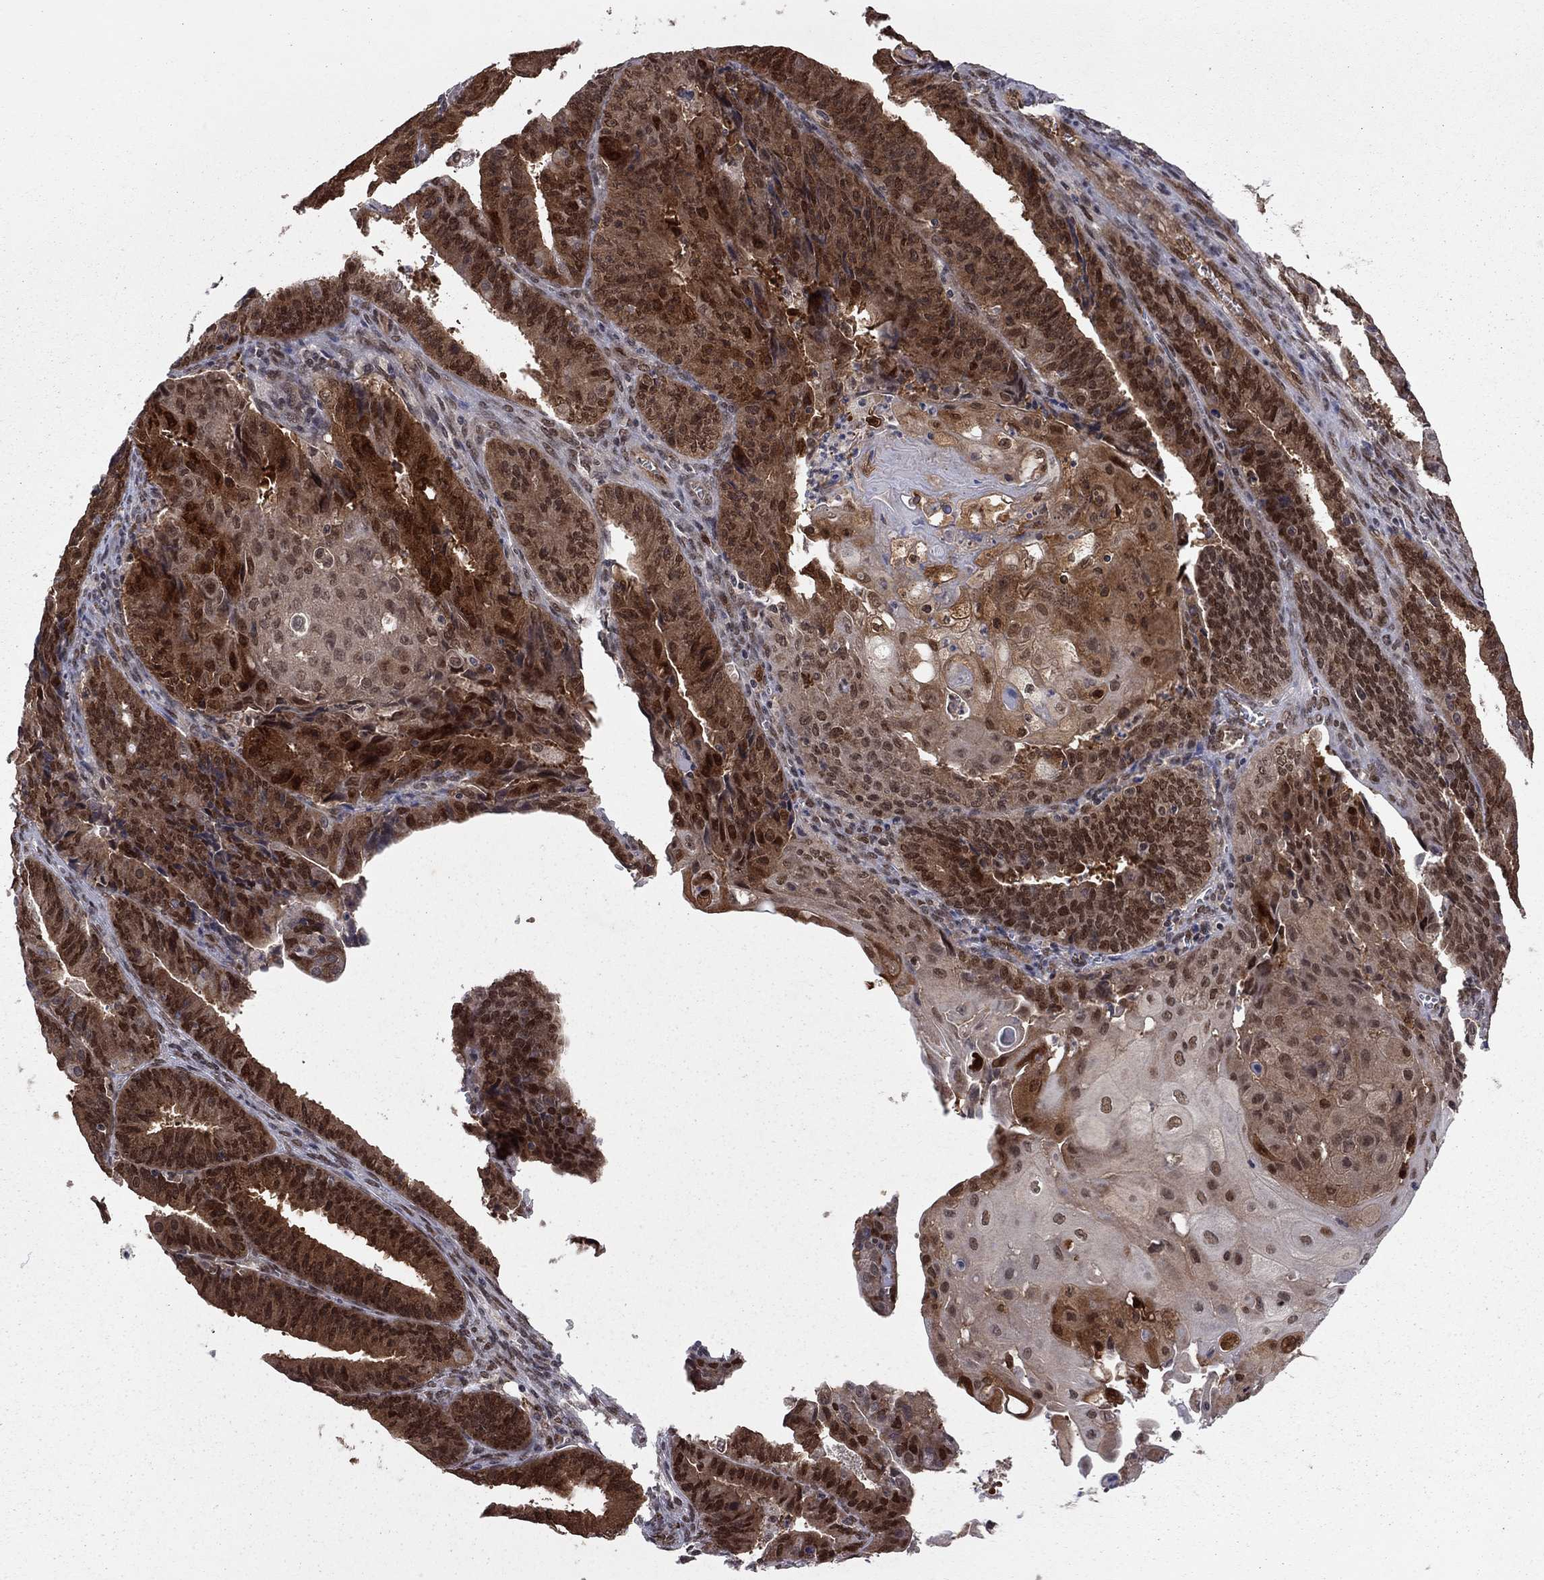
{"staining": {"intensity": "strong", "quantity": "25%-75%", "location": "nuclear"}, "tissue": "ovarian cancer", "cell_type": "Tumor cells", "image_type": "cancer", "snomed": [{"axis": "morphology", "description": "Carcinoma, endometroid"}, {"axis": "topography", "description": "Ovary"}], "caption": "About 25%-75% of tumor cells in human ovarian cancer show strong nuclear protein positivity as visualized by brown immunohistochemical staining.", "gene": "SAP30L", "patient": {"sex": "female", "age": 42}}